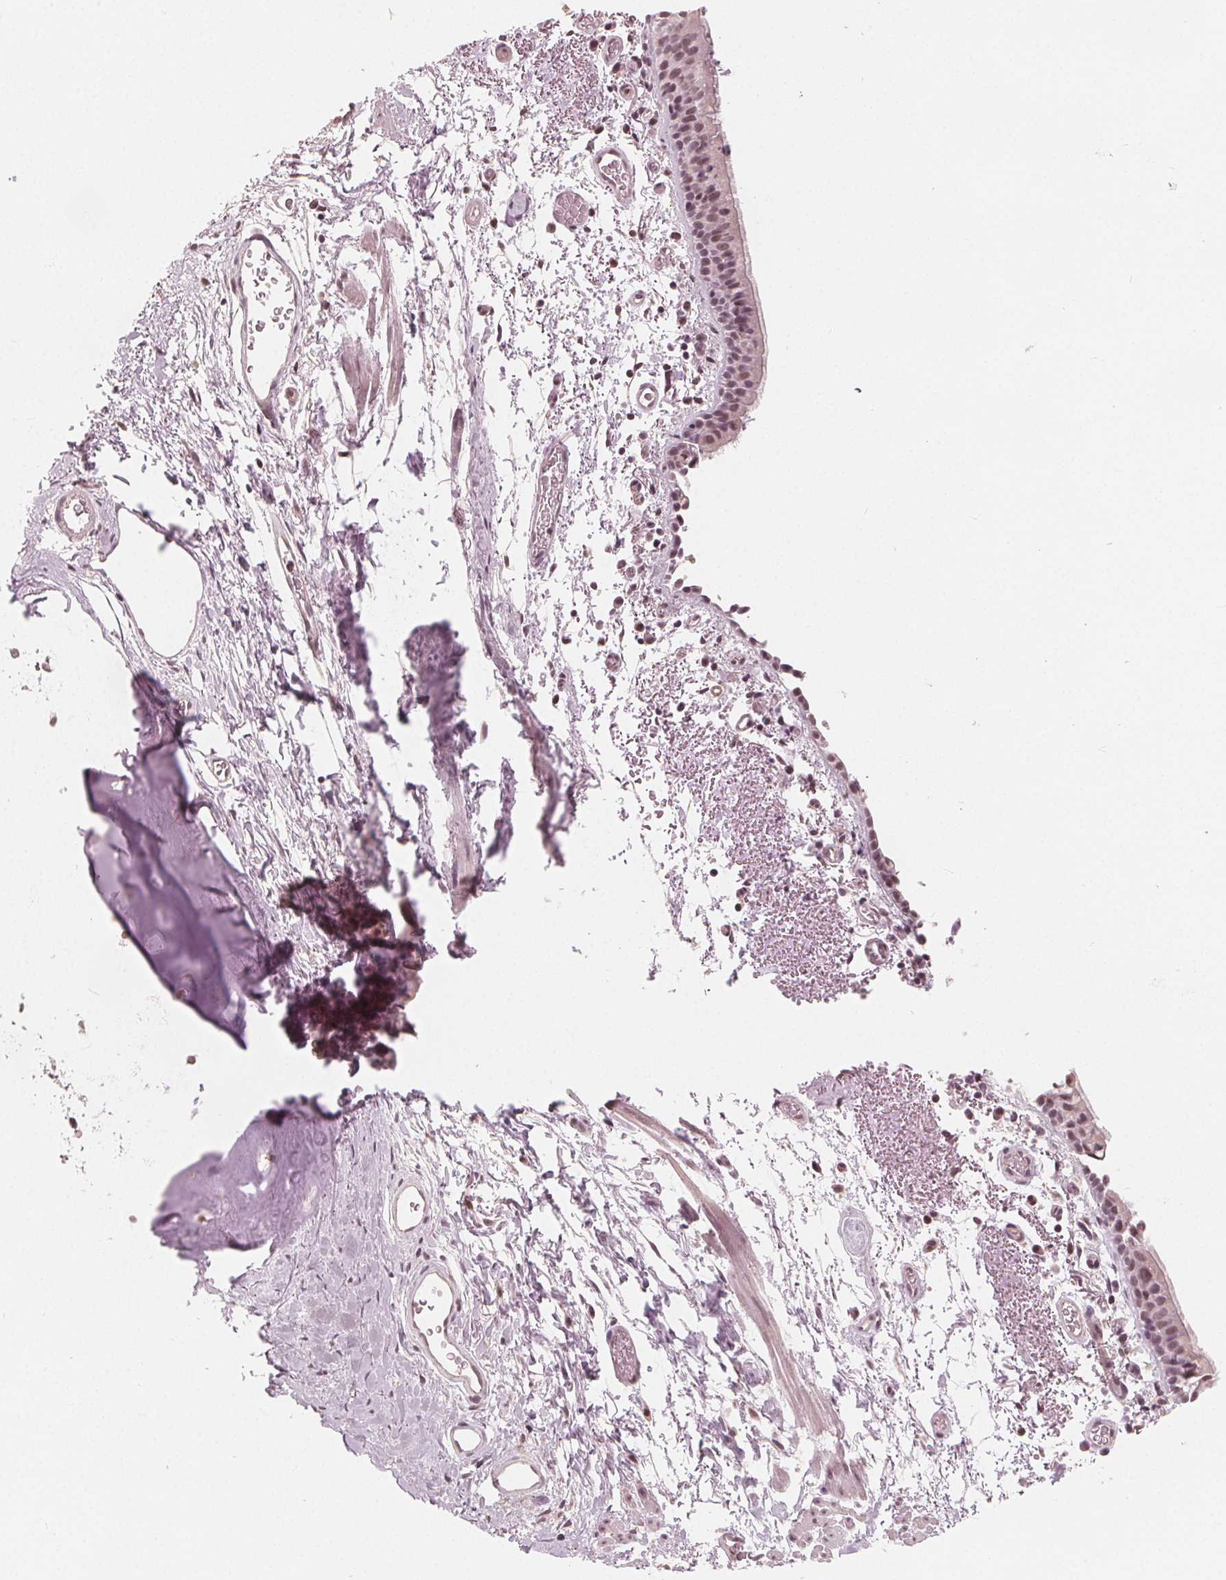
{"staining": {"intensity": "weak", "quantity": "25%-75%", "location": "cytoplasmic/membranous,nuclear"}, "tissue": "bronchus", "cell_type": "Respiratory epithelial cells", "image_type": "normal", "snomed": [{"axis": "morphology", "description": "Normal tissue, NOS"}, {"axis": "morphology", "description": "Adenocarcinoma, NOS"}, {"axis": "topography", "description": "Bronchus"}], "caption": "Weak cytoplasmic/membranous,nuclear staining is seen in about 25%-75% of respiratory epithelial cells in benign bronchus.", "gene": "NUP210L", "patient": {"sex": "male", "age": 68}}